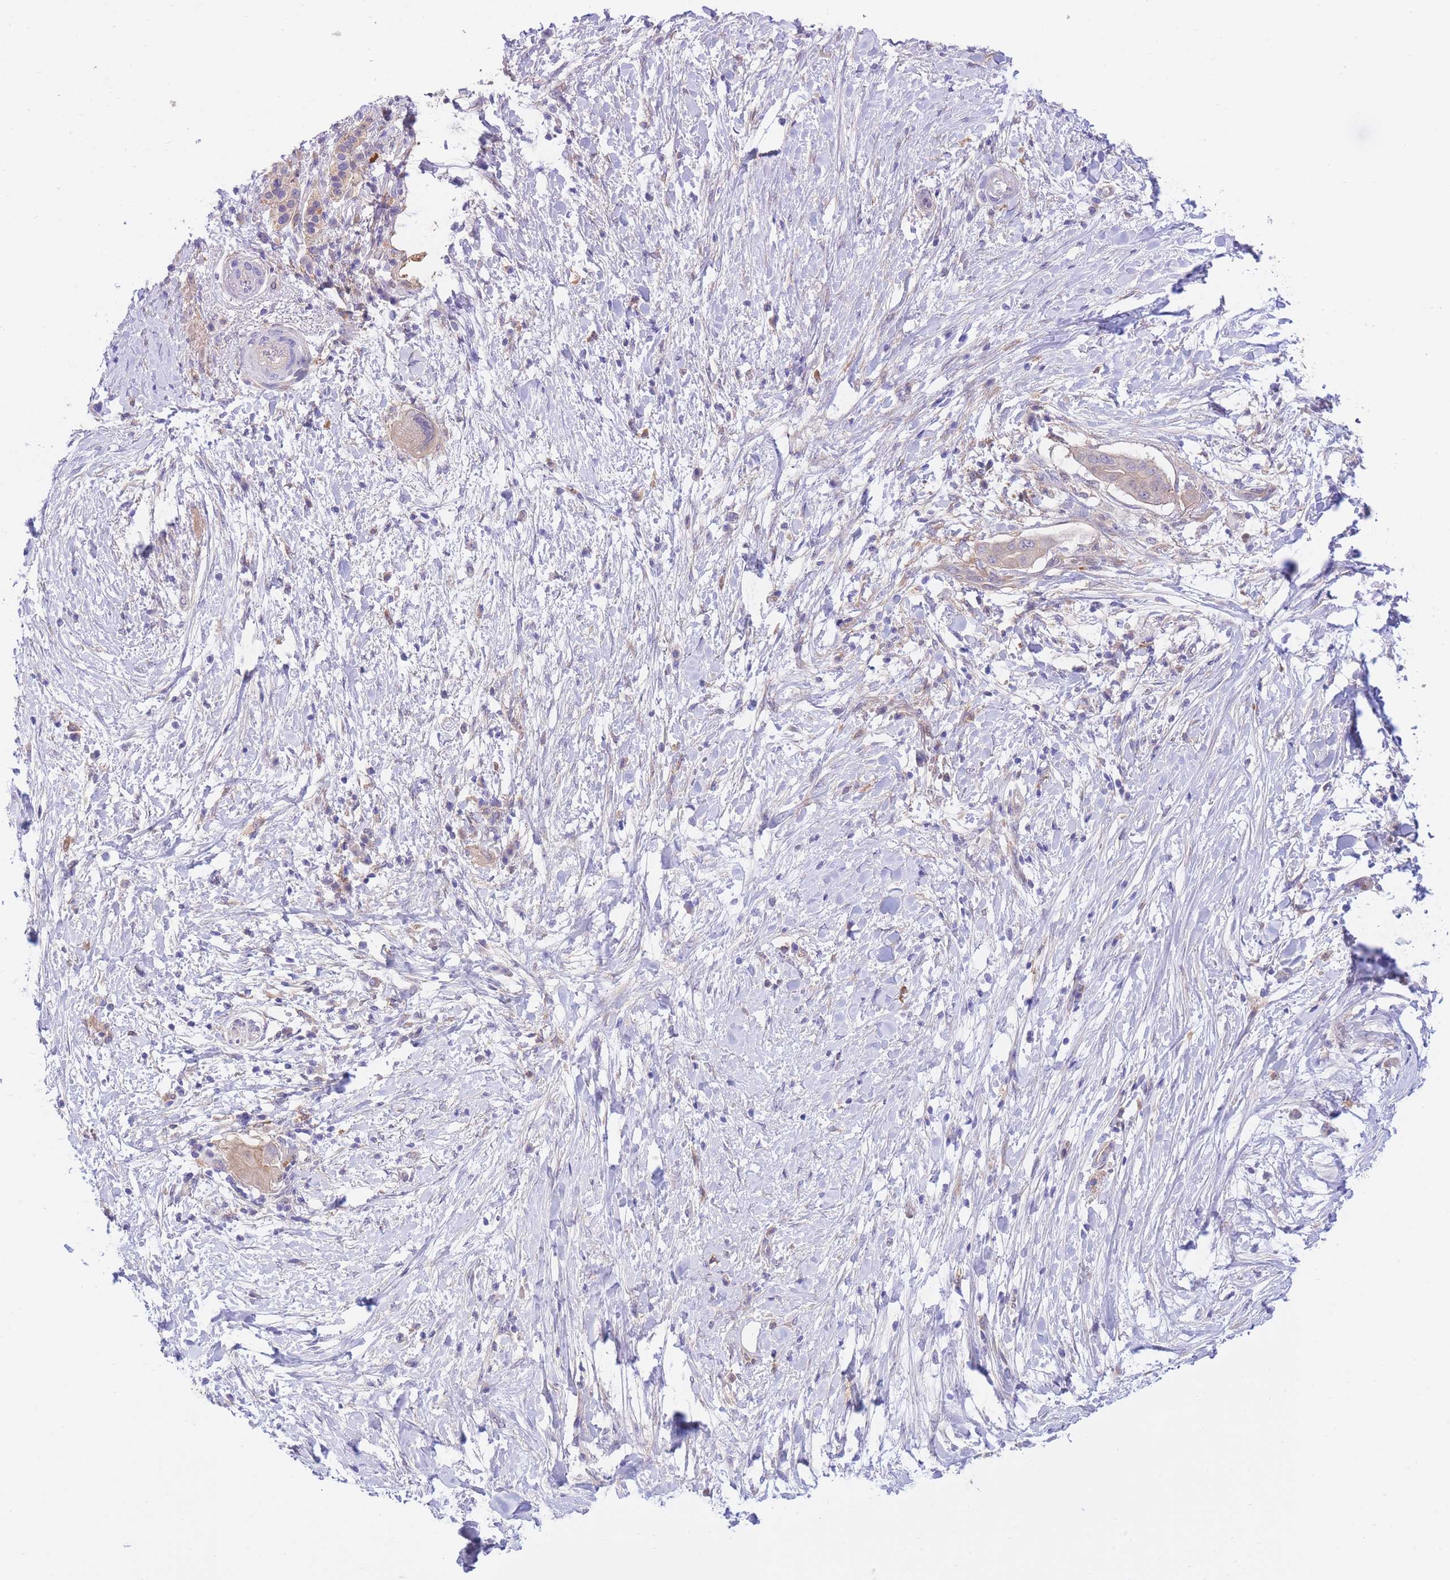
{"staining": {"intensity": "weak", "quantity": "25%-75%", "location": "cytoplasmic/membranous"}, "tissue": "pancreatic cancer", "cell_type": "Tumor cells", "image_type": "cancer", "snomed": [{"axis": "morphology", "description": "Adenocarcinoma, NOS"}, {"axis": "topography", "description": "Pancreas"}], "caption": "An immunohistochemistry photomicrograph of tumor tissue is shown. Protein staining in brown highlights weak cytoplasmic/membranous positivity in adenocarcinoma (pancreatic) within tumor cells.", "gene": "NAMPT", "patient": {"sex": "male", "age": 68}}